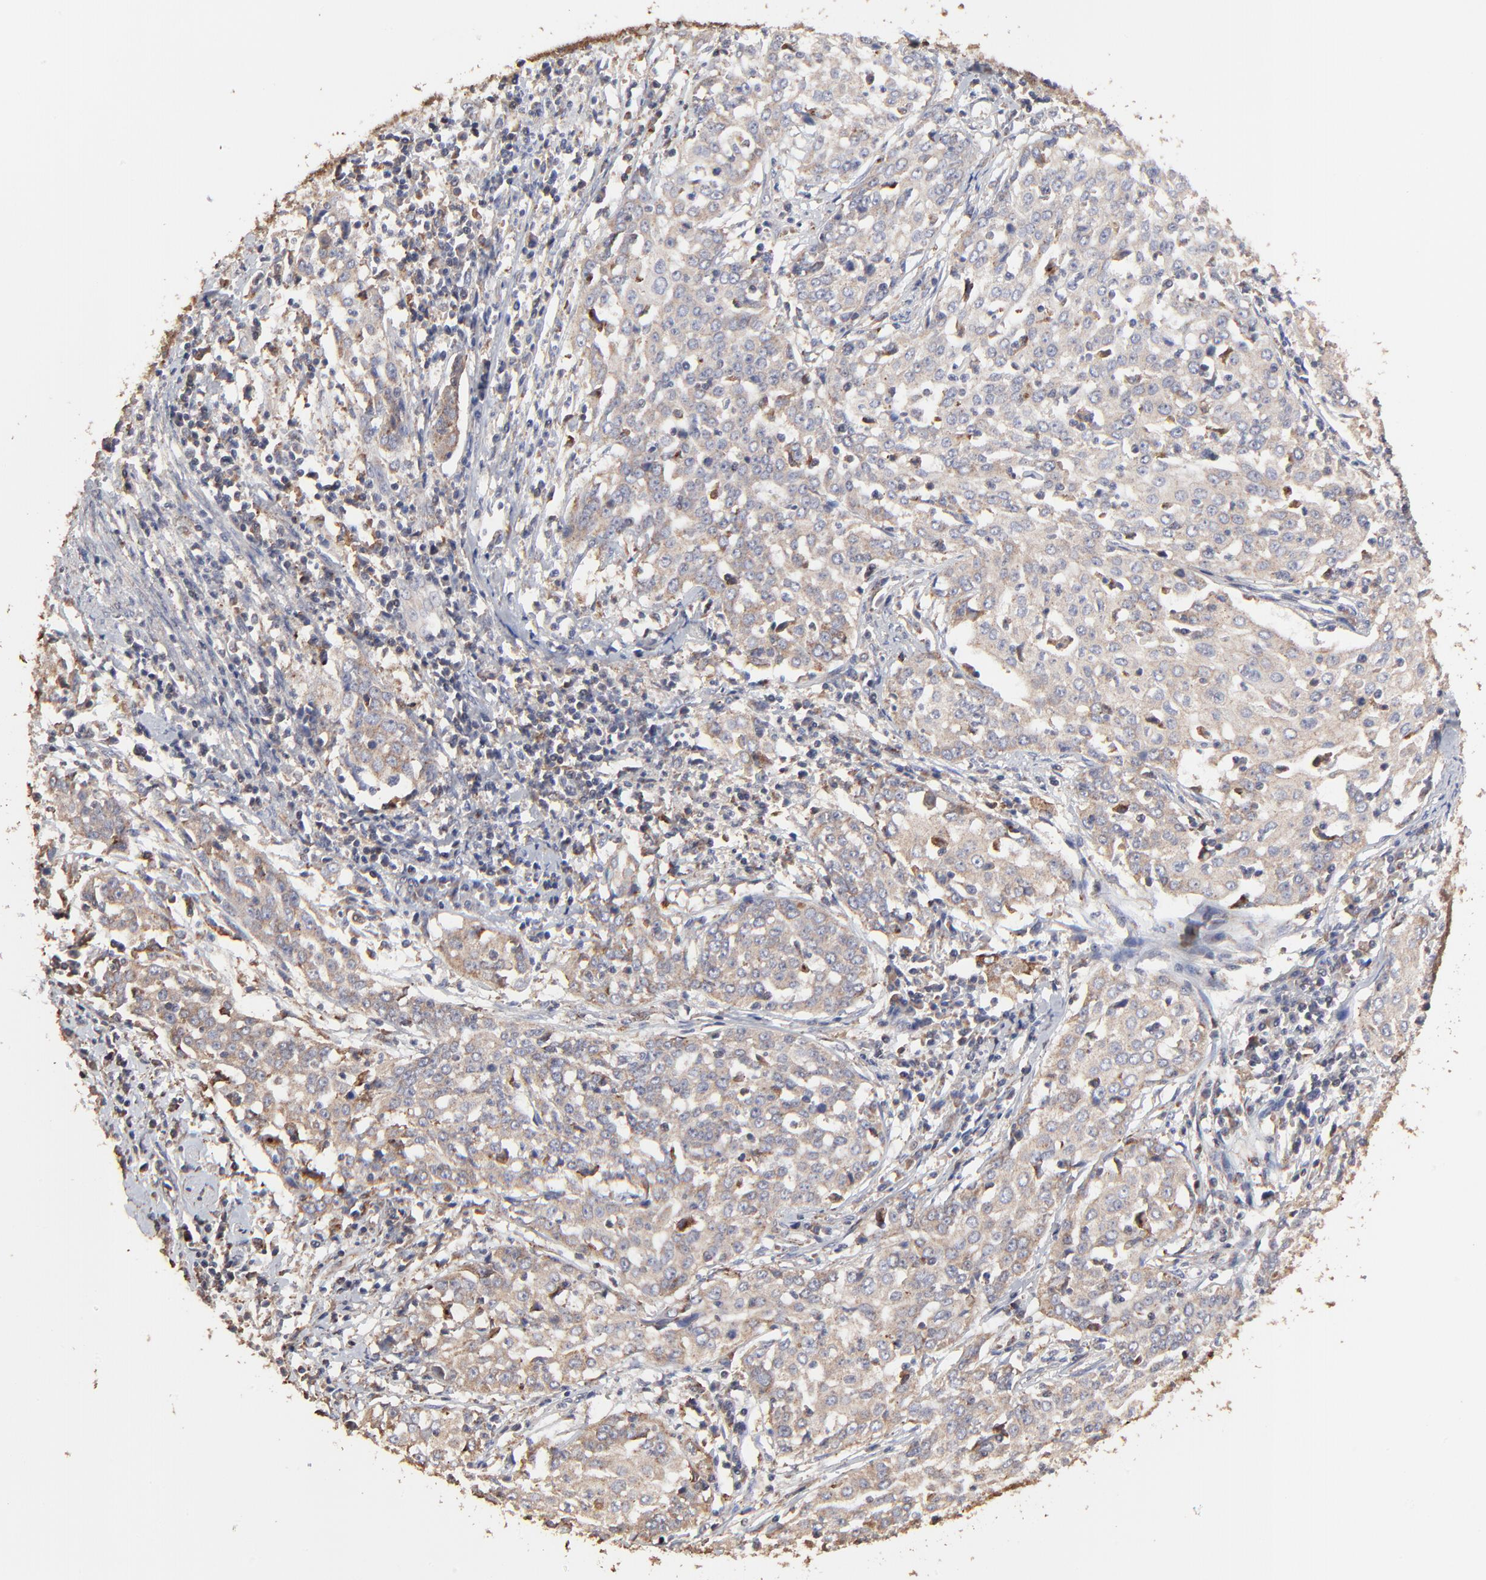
{"staining": {"intensity": "weak", "quantity": ">75%", "location": "cytoplasmic/membranous"}, "tissue": "cervical cancer", "cell_type": "Tumor cells", "image_type": "cancer", "snomed": [{"axis": "morphology", "description": "Squamous cell carcinoma, NOS"}, {"axis": "topography", "description": "Cervix"}], "caption": "Immunohistochemistry (IHC) staining of cervical squamous cell carcinoma, which demonstrates low levels of weak cytoplasmic/membranous staining in about >75% of tumor cells indicating weak cytoplasmic/membranous protein positivity. The staining was performed using DAB (3,3'-diaminobenzidine) (brown) for protein detection and nuclei were counterstained in hematoxylin (blue).", "gene": "ELP2", "patient": {"sex": "female", "age": 39}}